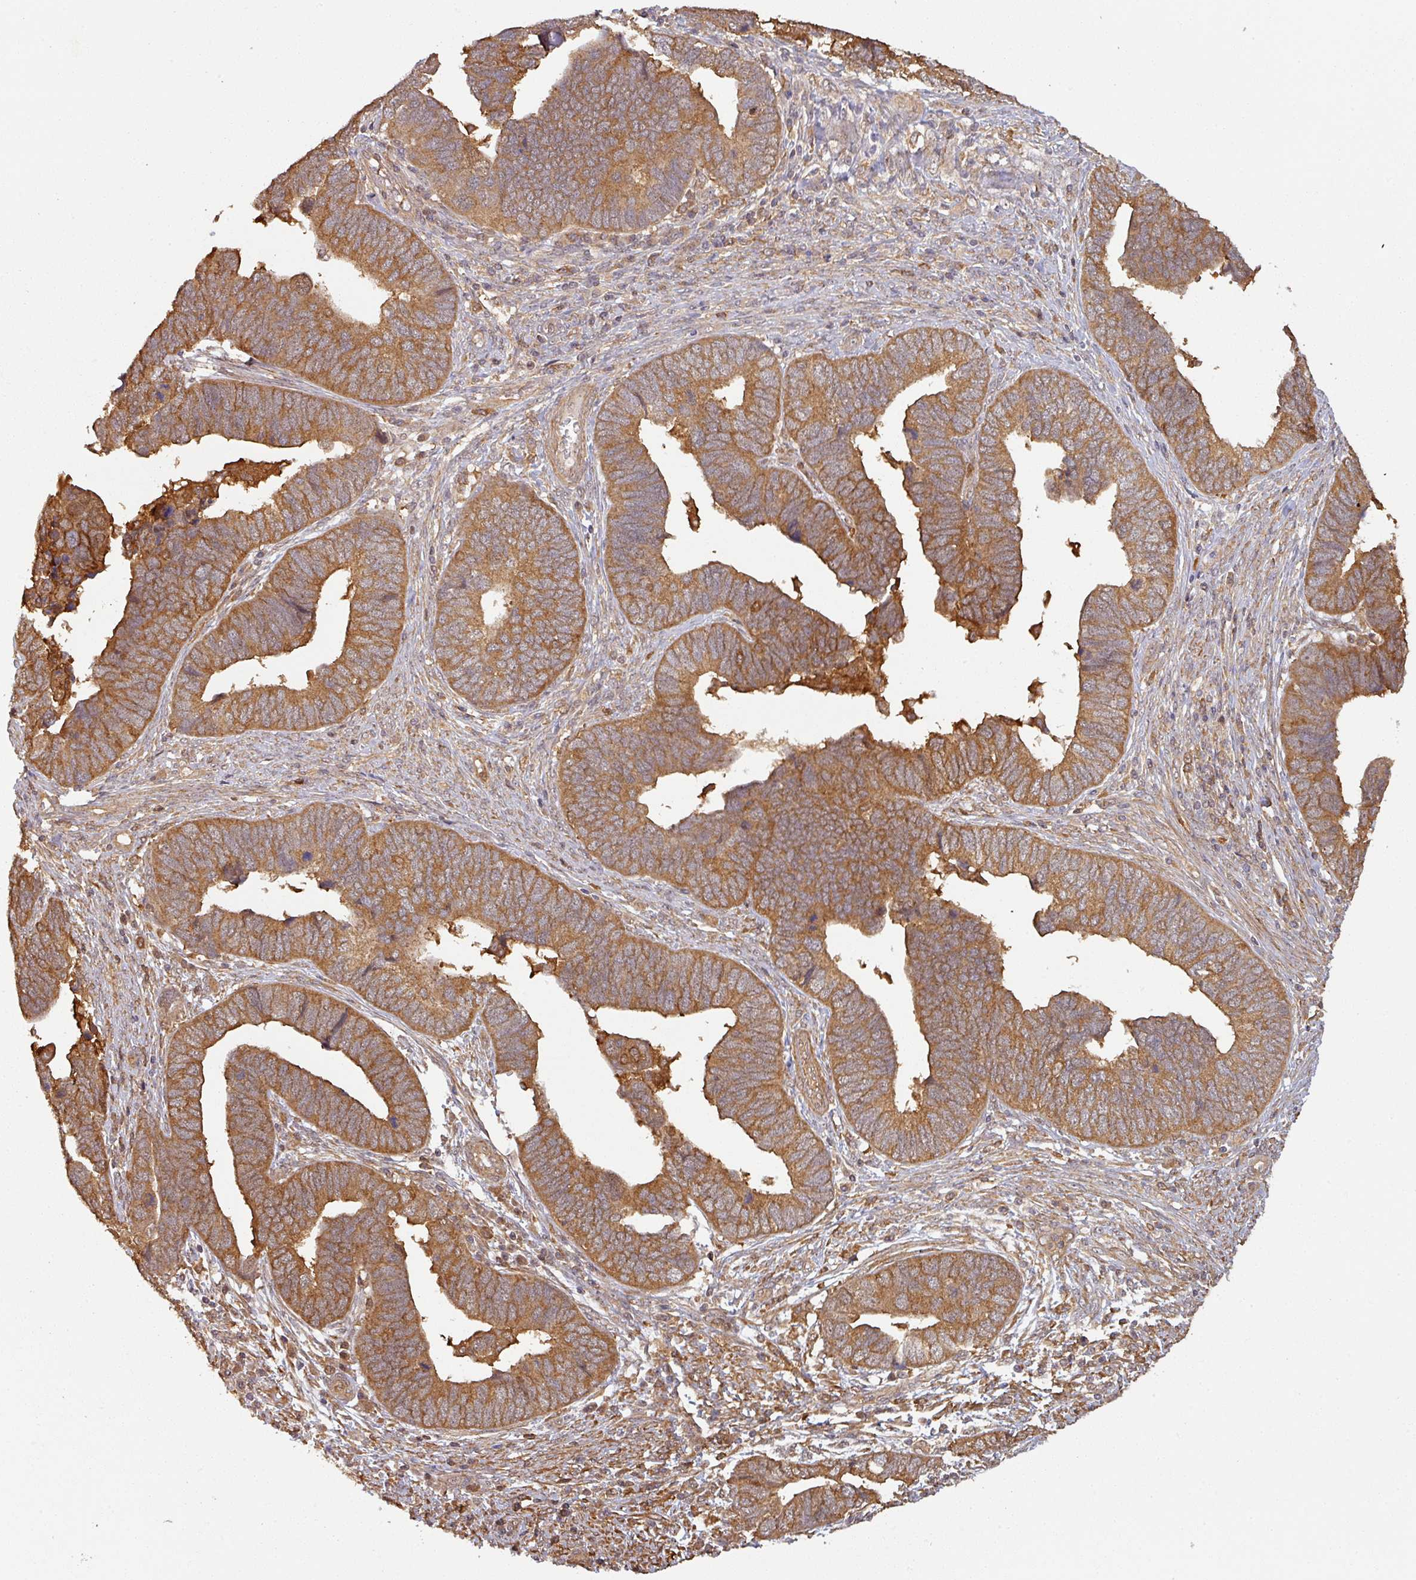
{"staining": {"intensity": "moderate", "quantity": ">75%", "location": "cytoplasmic/membranous"}, "tissue": "endometrial cancer", "cell_type": "Tumor cells", "image_type": "cancer", "snomed": [{"axis": "morphology", "description": "Adenocarcinoma, NOS"}, {"axis": "topography", "description": "Endometrium"}], "caption": "Immunohistochemistry (IHC) image of endometrial cancer (adenocarcinoma) stained for a protein (brown), which displays medium levels of moderate cytoplasmic/membranous expression in approximately >75% of tumor cells.", "gene": "ZNF322", "patient": {"sex": "female", "age": 79}}